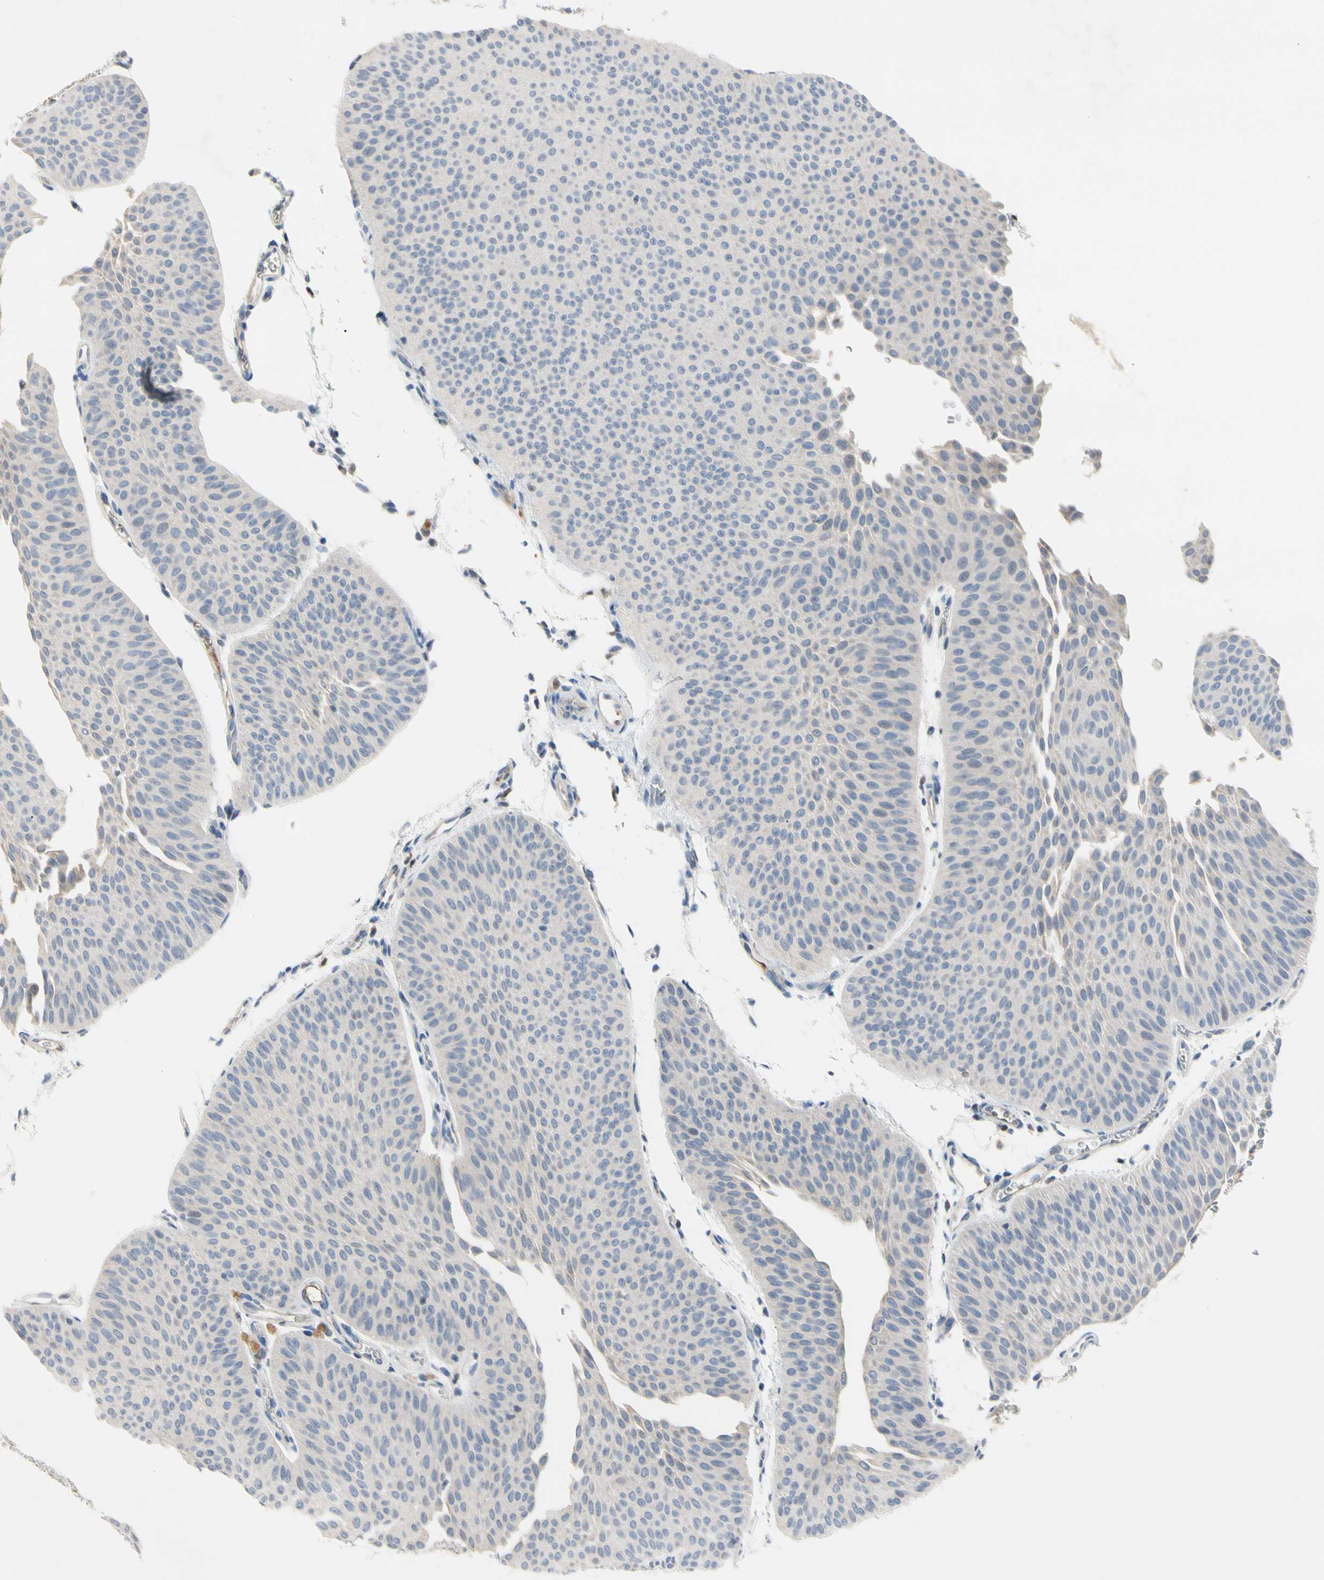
{"staining": {"intensity": "negative", "quantity": "none", "location": "none"}, "tissue": "urothelial cancer", "cell_type": "Tumor cells", "image_type": "cancer", "snomed": [{"axis": "morphology", "description": "Urothelial carcinoma, Low grade"}, {"axis": "topography", "description": "Urinary bladder"}], "caption": "Tumor cells are negative for brown protein staining in urothelial cancer.", "gene": "ECRG4", "patient": {"sex": "female", "age": 60}}